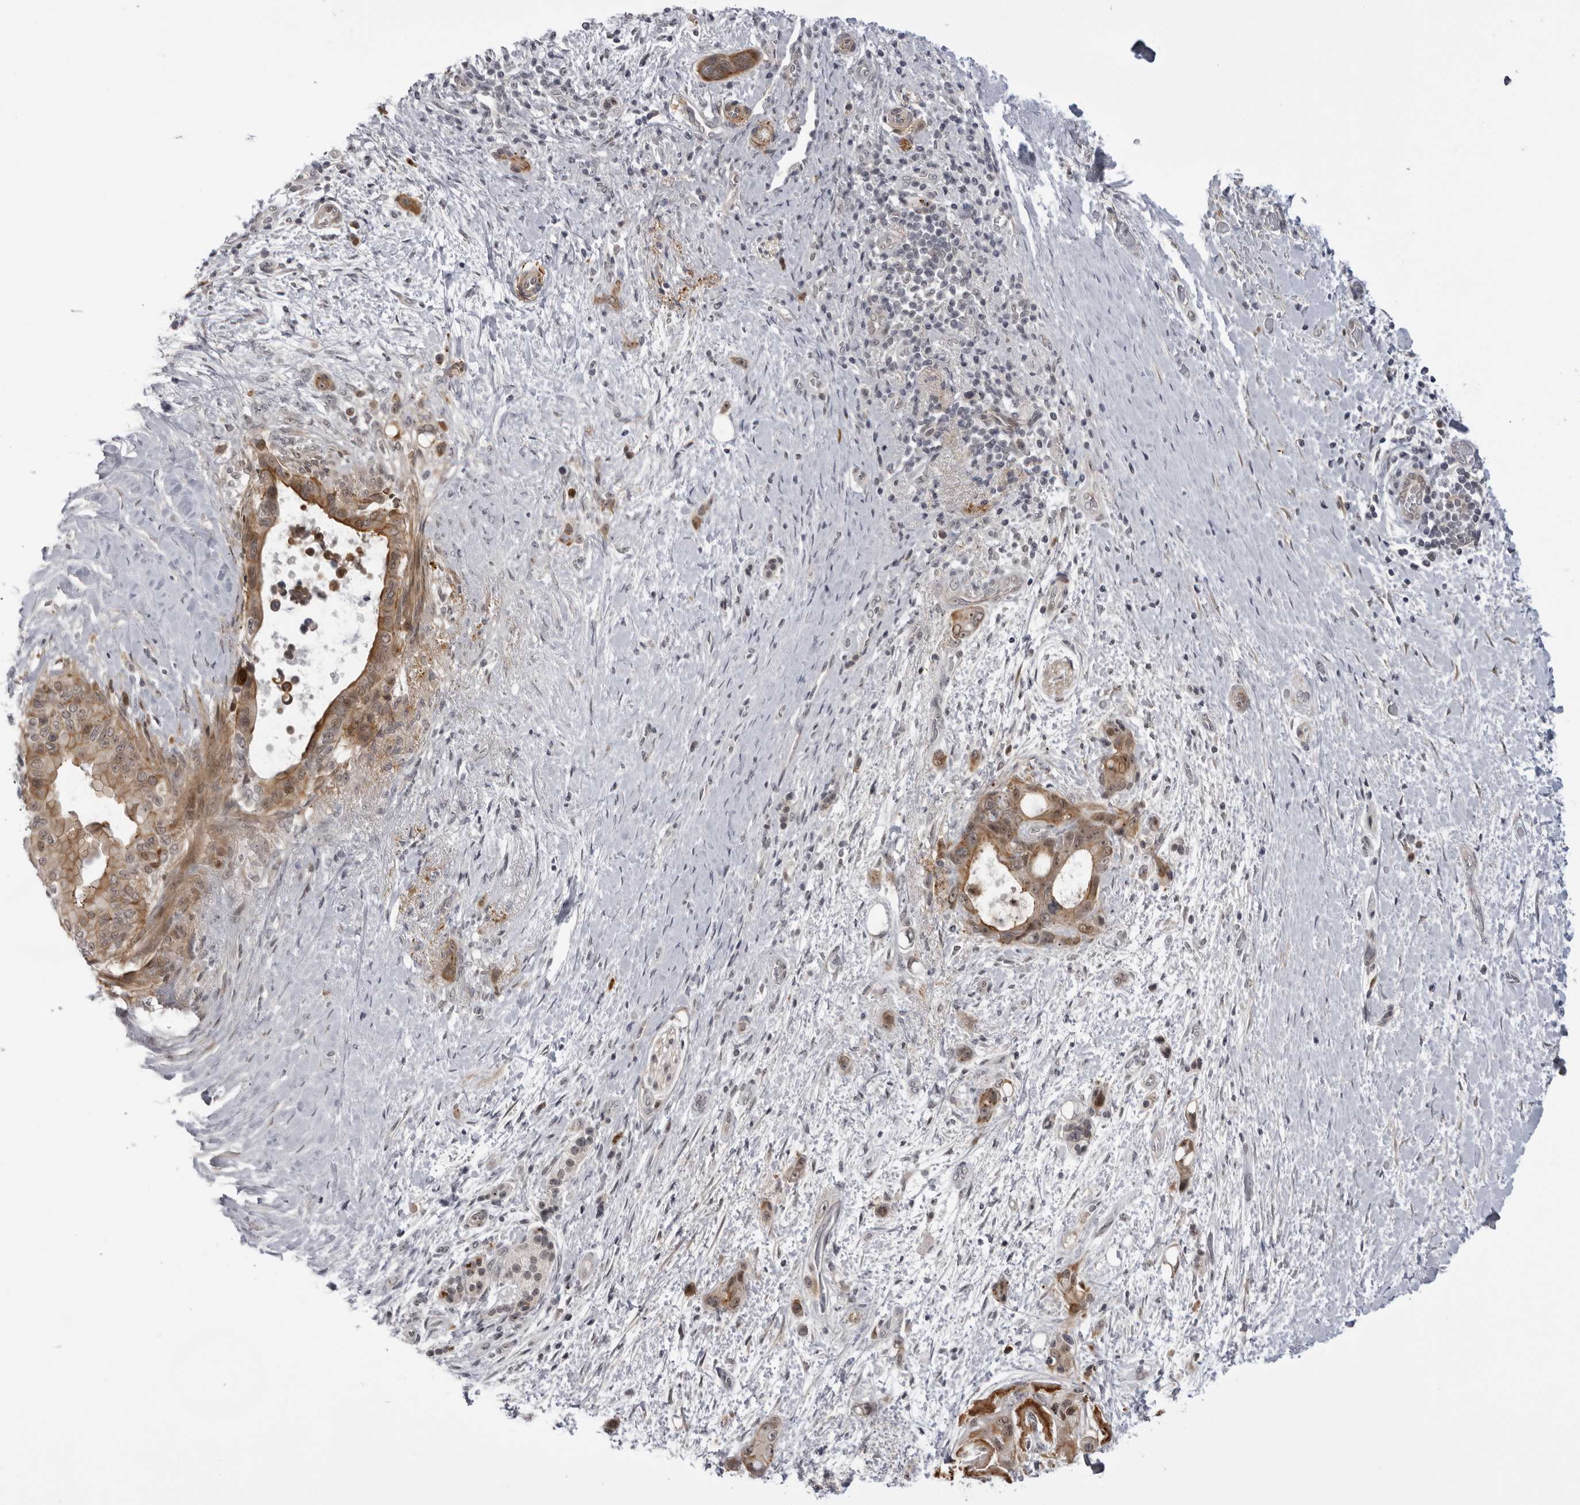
{"staining": {"intensity": "moderate", "quantity": ">75%", "location": "cytoplasmic/membranous,nuclear"}, "tissue": "pancreatic cancer", "cell_type": "Tumor cells", "image_type": "cancer", "snomed": [{"axis": "morphology", "description": "Adenocarcinoma, NOS"}, {"axis": "topography", "description": "Pancreas"}], "caption": "Protein staining of pancreatic adenocarcinoma tissue exhibits moderate cytoplasmic/membranous and nuclear expression in approximately >75% of tumor cells. (IHC, brightfield microscopy, high magnification).", "gene": "ALPK2", "patient": {"sex": "female", "age": 72}}